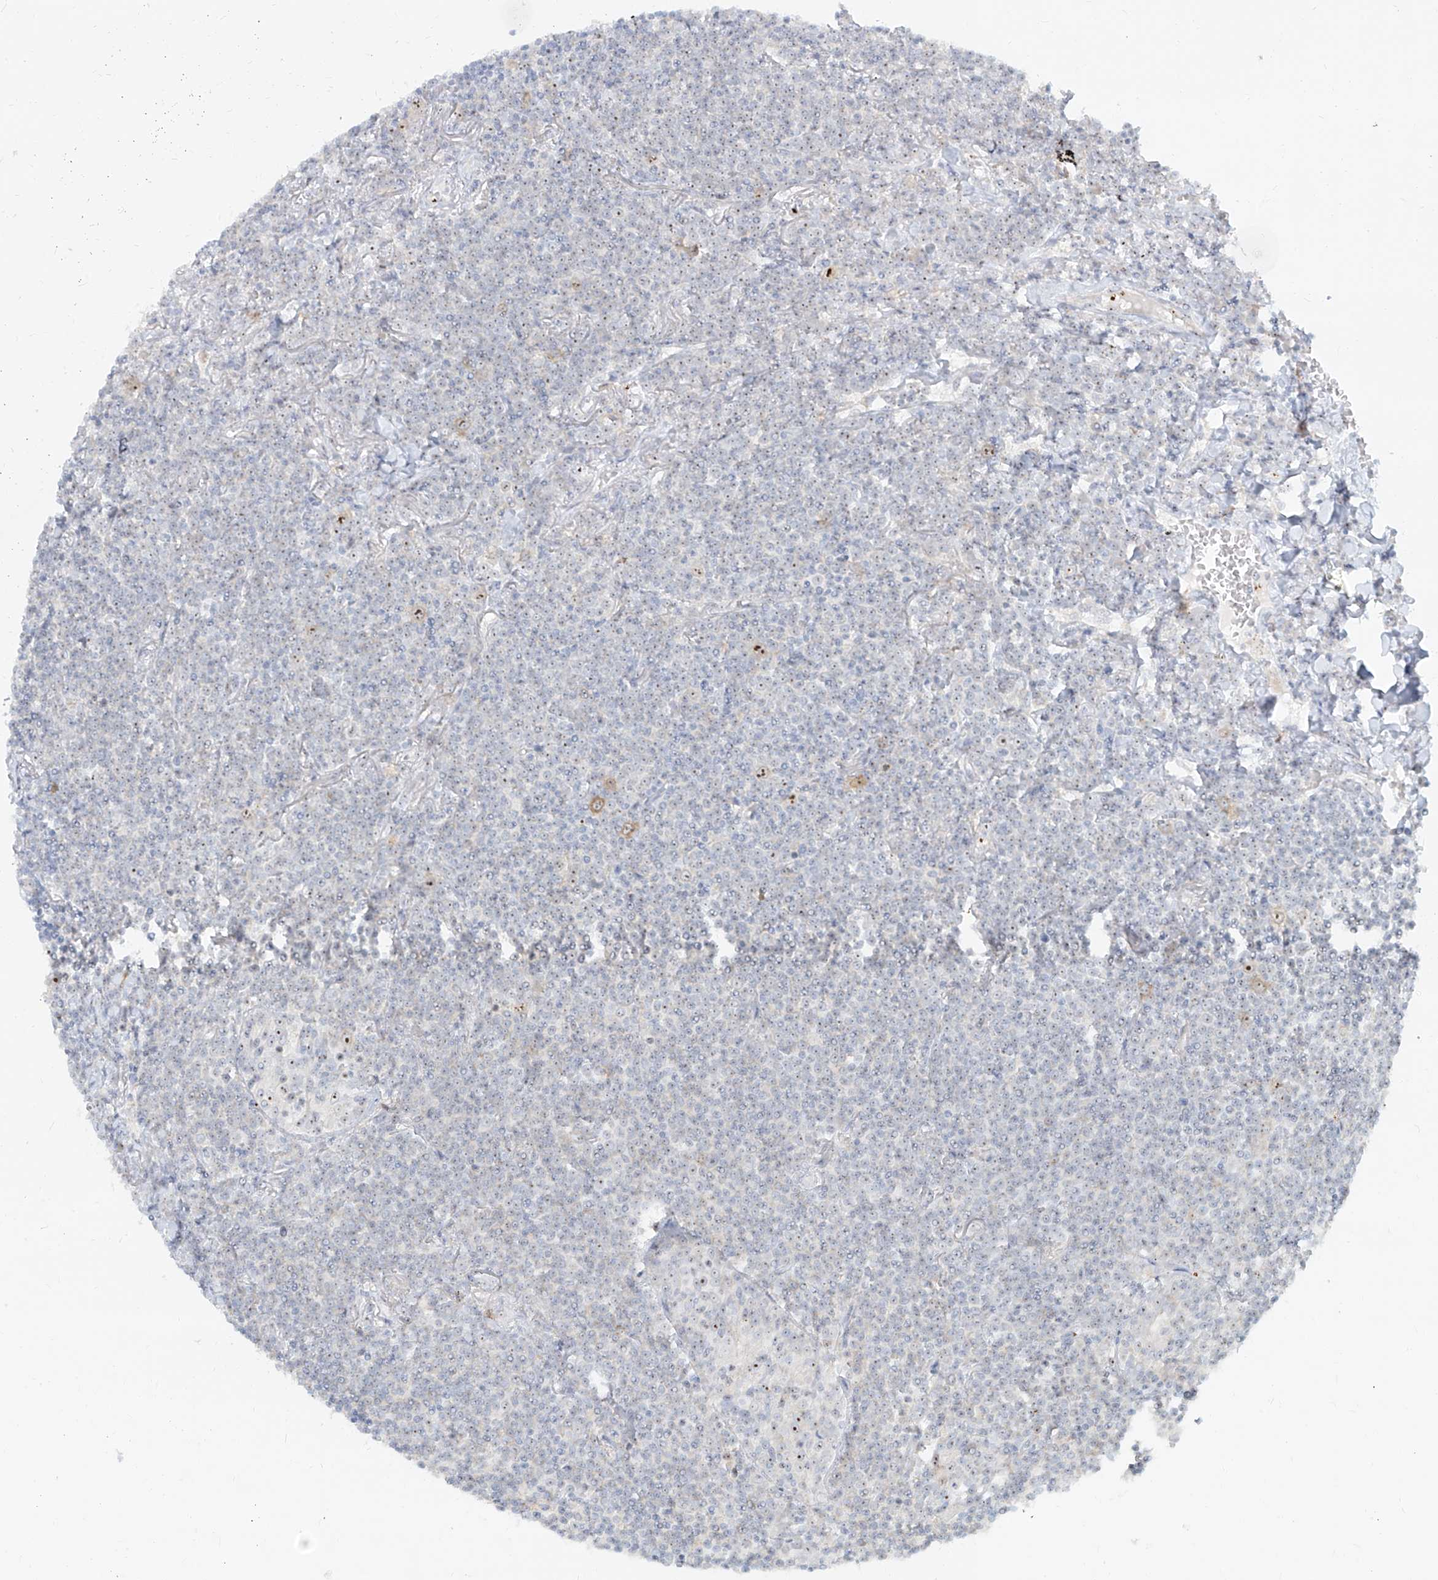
{"staining": {"intensity": "negative", "quantity": "none", "location": "none"}, "tissue": "lymphoma", "cell_type": "Tumor cells", "image_type": "cancer", "snomed": [{"axis": "morphology", "description": "Malignant lymphoma, non-Hodgkin's type, Low grade"}, {"axis": "topography", "description": "Lung"}], "caption": "This is an immunohistochemistry (IHC) image of human lymphoma. There is no expression in tumor cells.", "gene": "BYSL", "patient": {"sex": "female", "age": 71}}